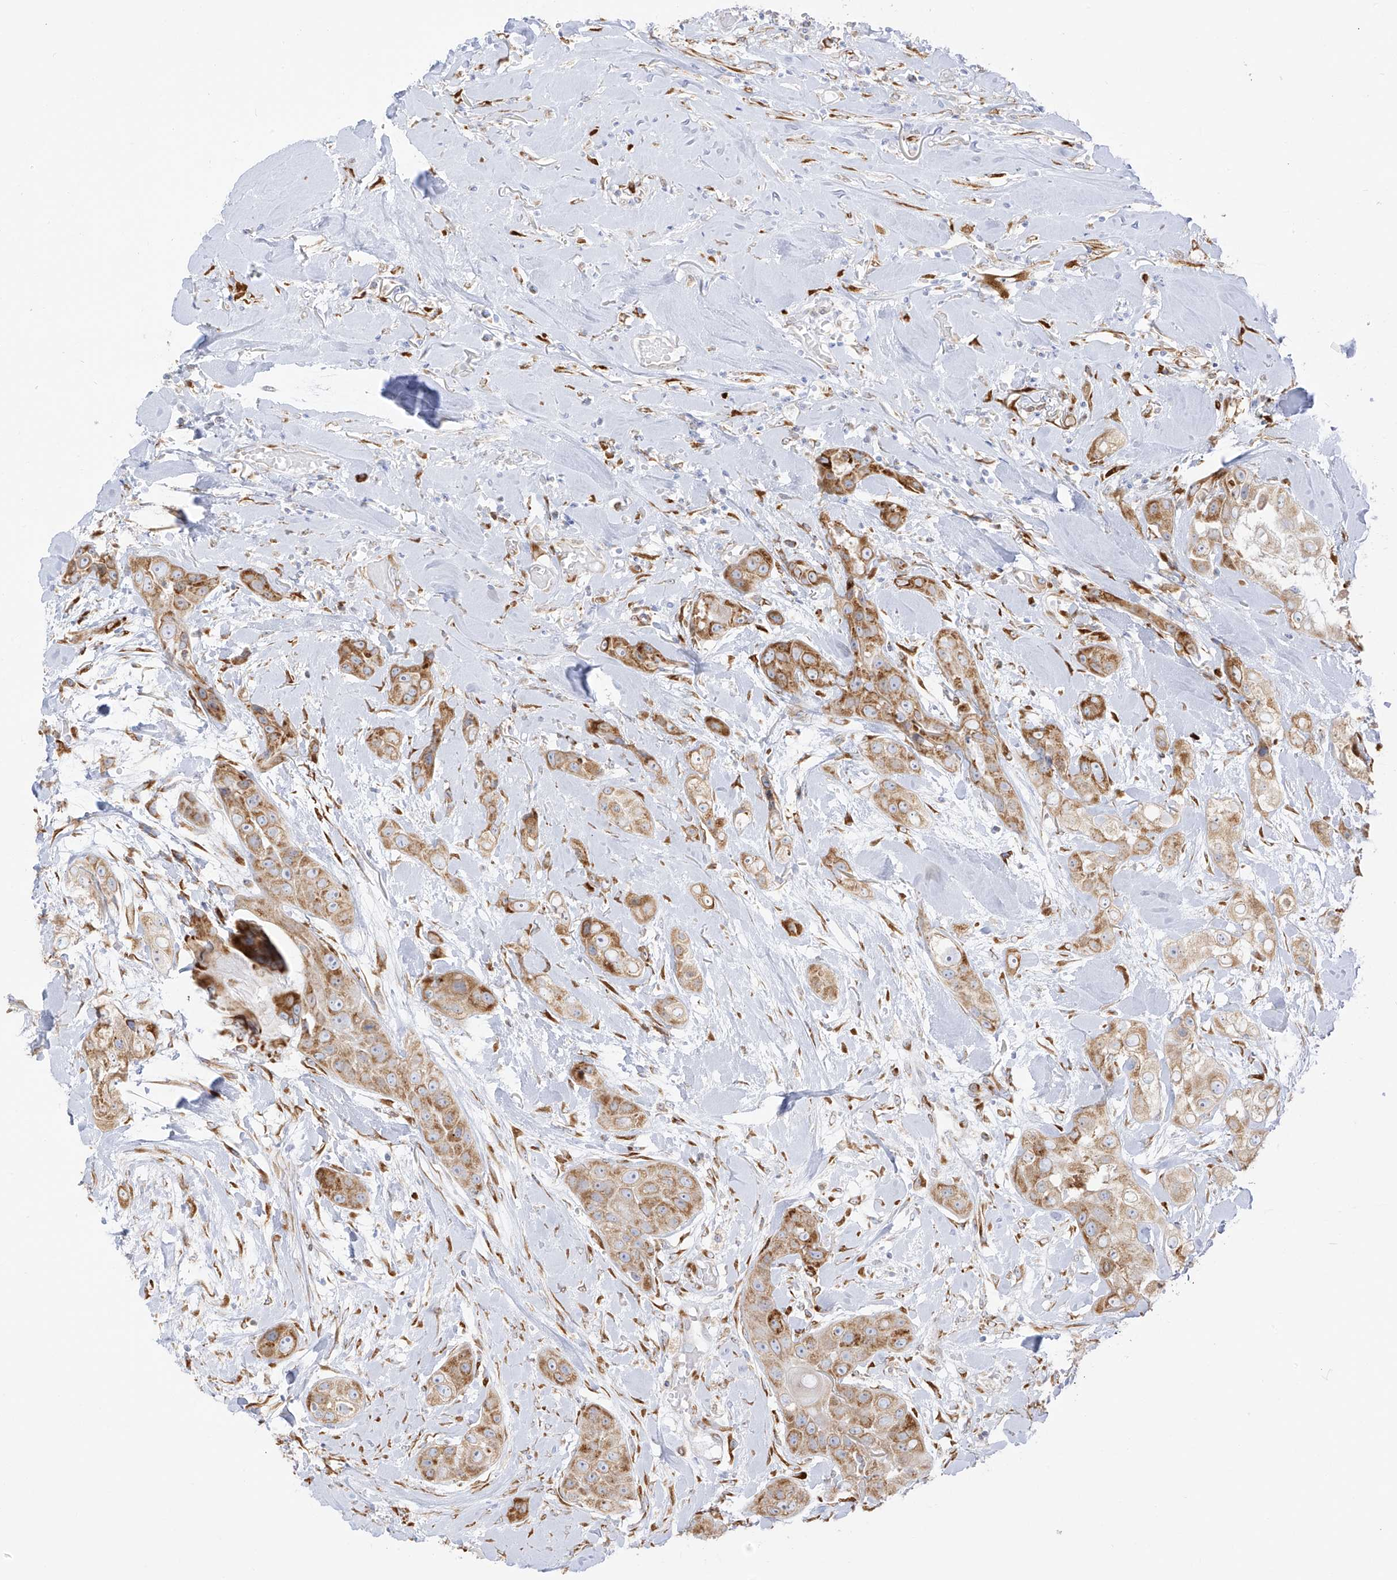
{"staining": {"intensity": "moderate", "quantity": ">75%", "location": "cytoplasmic/membranous"}, "tissue": "head and neck cancer", "cell_type": "Tumor cells", "image_type": "cancer", "snomed": [{"axis": "morphology", "description": "Normal tissue, NOS"}, {"axis": "morphology", "description": "Squamous cell carcinoma, NOS"}, {"axis": "topography", "description": "Skeletal muscle"}, {"axis": "topography", "description": "Head-Neck"}], "caption": "Immunohistochemistry (IHC) staining of head and neck cancer, which shows medium levels of moderate cytoplasmic/membranous positivity in about >75% of tumor cells indicating moderate cytoplasmic/membranous protein staining. The staining was performed using DAB (brown) for protein detection and nuclei were counterstained in hematoxylin (blue).", "gene": "LRRC59", "patient": {"sex": "male", "age": 51}}